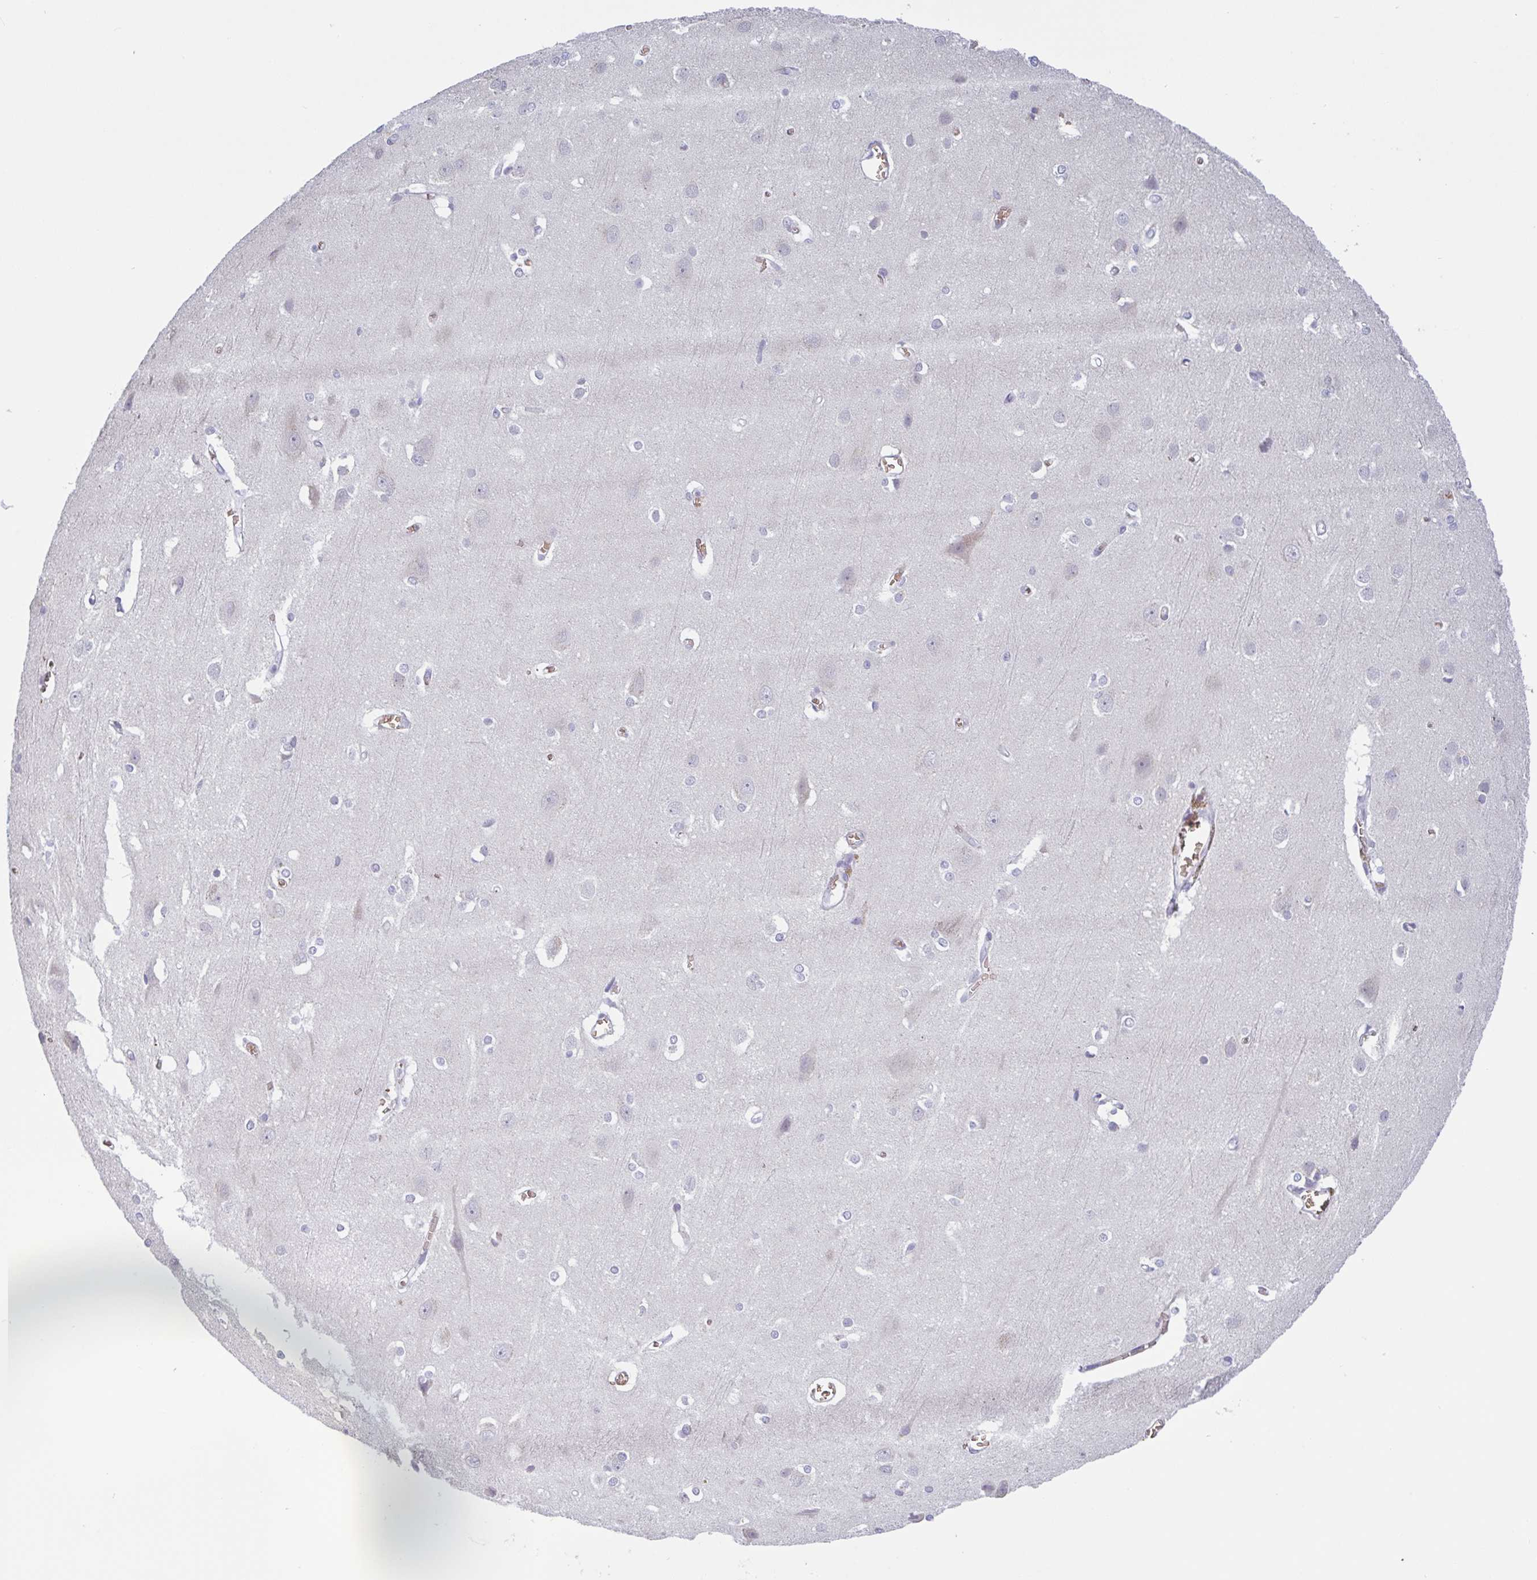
{"staining": {"intensity": "negative", "quantity": "none", "location": "none"}, "tissue": "cerebral cortex", "cell_type": "Endothelial cells", "image_type": "normal", "snomed": [{"axis": "morphology", "description": "Normal tissue, NOS"}, {"axis": "topography", "description": "Cerebral cortex"}], "caption": "Immunohistochemistry micrograph of benign cerebral cortex: cerebral cortex stained with DAB (3,3'-diaminobenzidine) reveals no significant protein expression in endothelial cells.", "gene": "RHAG", "patient": {"sex": "male", "age": 37}}